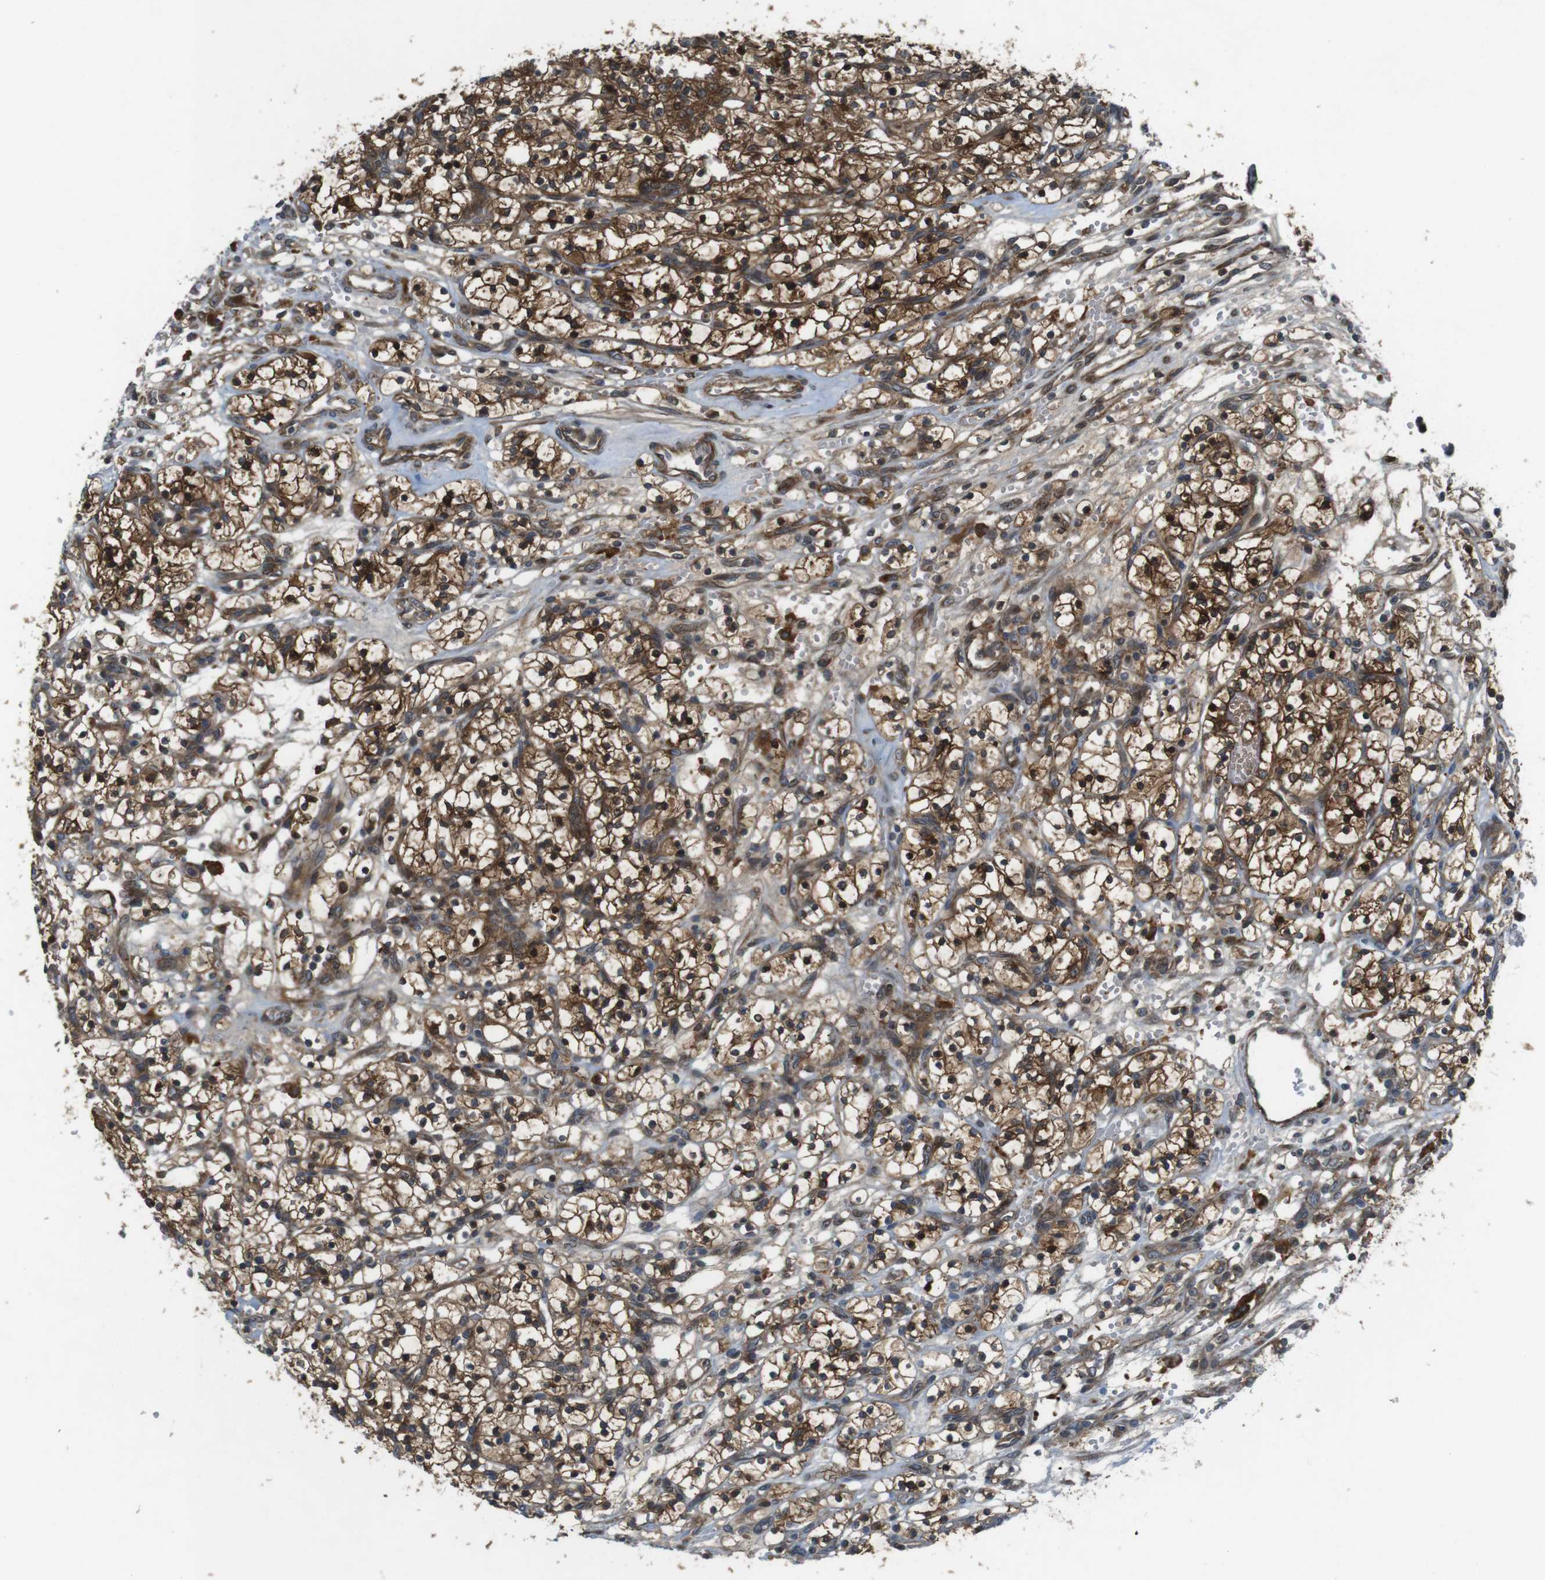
{"staining": {"intensity": "strong", "quantity": ">75%", "location": "cytoplasmic/membranous"}, "tissue": "renal cancer", "cell_type": "Tumor cells", "image_type": "cancer", "snomed": [{"axis": "morphology", "description": "Adenocarcinoma, NOS"}, {"axis": "topography", "description": "Kidney"}], "caption": "Renal cancer (adenocarcinoma) stained for a protein (brown) demonstrates strong cytoplasmic/membranous positive expression in about >75% of tumor cells.", "gene": "IFFO2", "patient": {"sex": "female", "age": 57}}